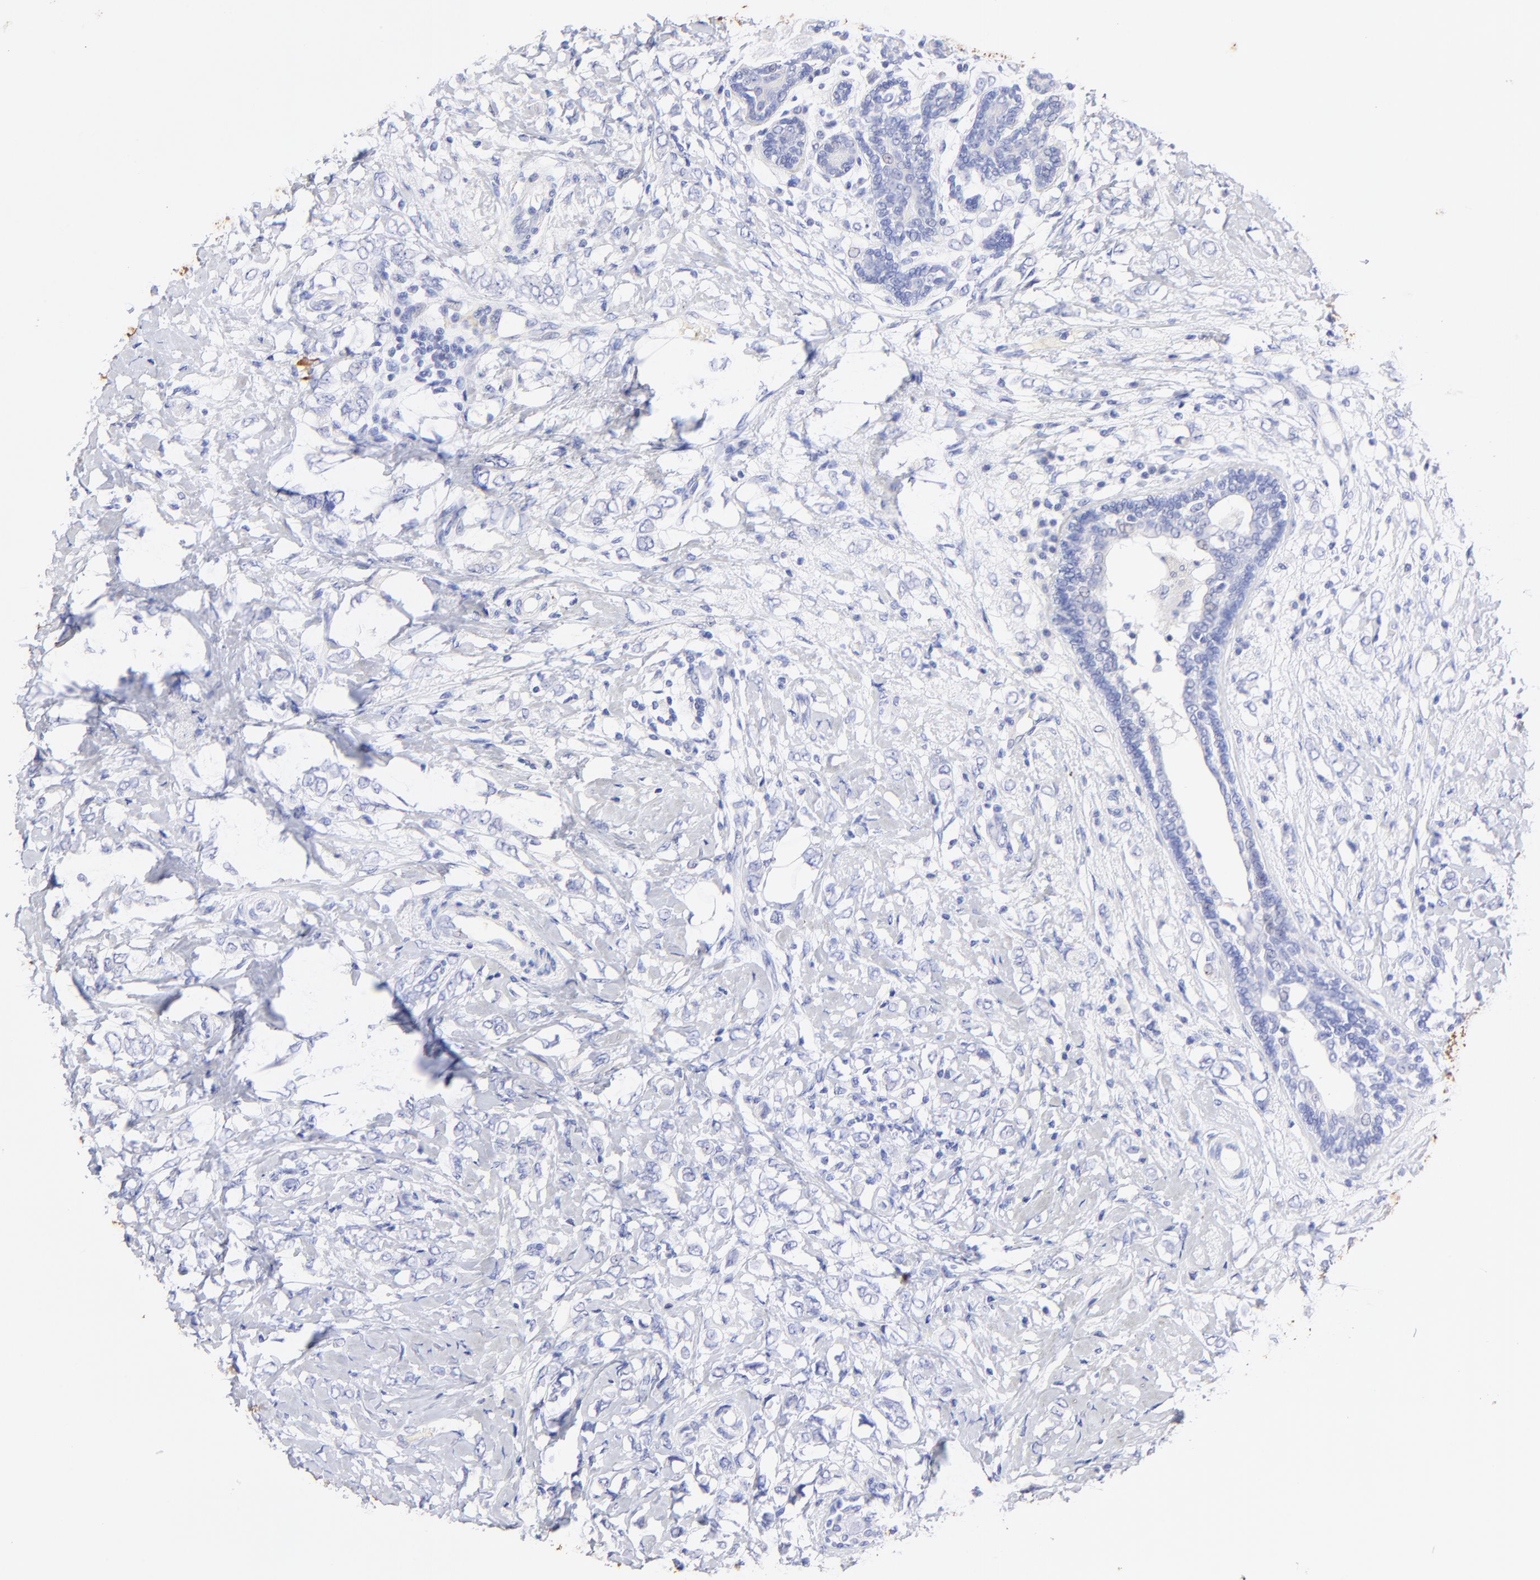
{"staining": {"intensity": "negative", "quantity": "none", "location": "none"}, "tissue": "breast cancer", "cell_type": "Tumor cells", "image_type": "cancer", "snomed": [{"axis": "morphology", "description": "Normal tissue, NOS"}, {"axis": "morphology", "description": "Lobular carcinoma"}, {"axis": "topography", "description": "Breast"}], "caption": "This histopathology image is of breast cancer (lobular carcinoma) stained with IHC to label a protein in brown with the nuclei are counter-stained blue. There is no staining in tumor cells.", "gene": "RAB3A", "patient": {"sex": "female", "age": 47}}